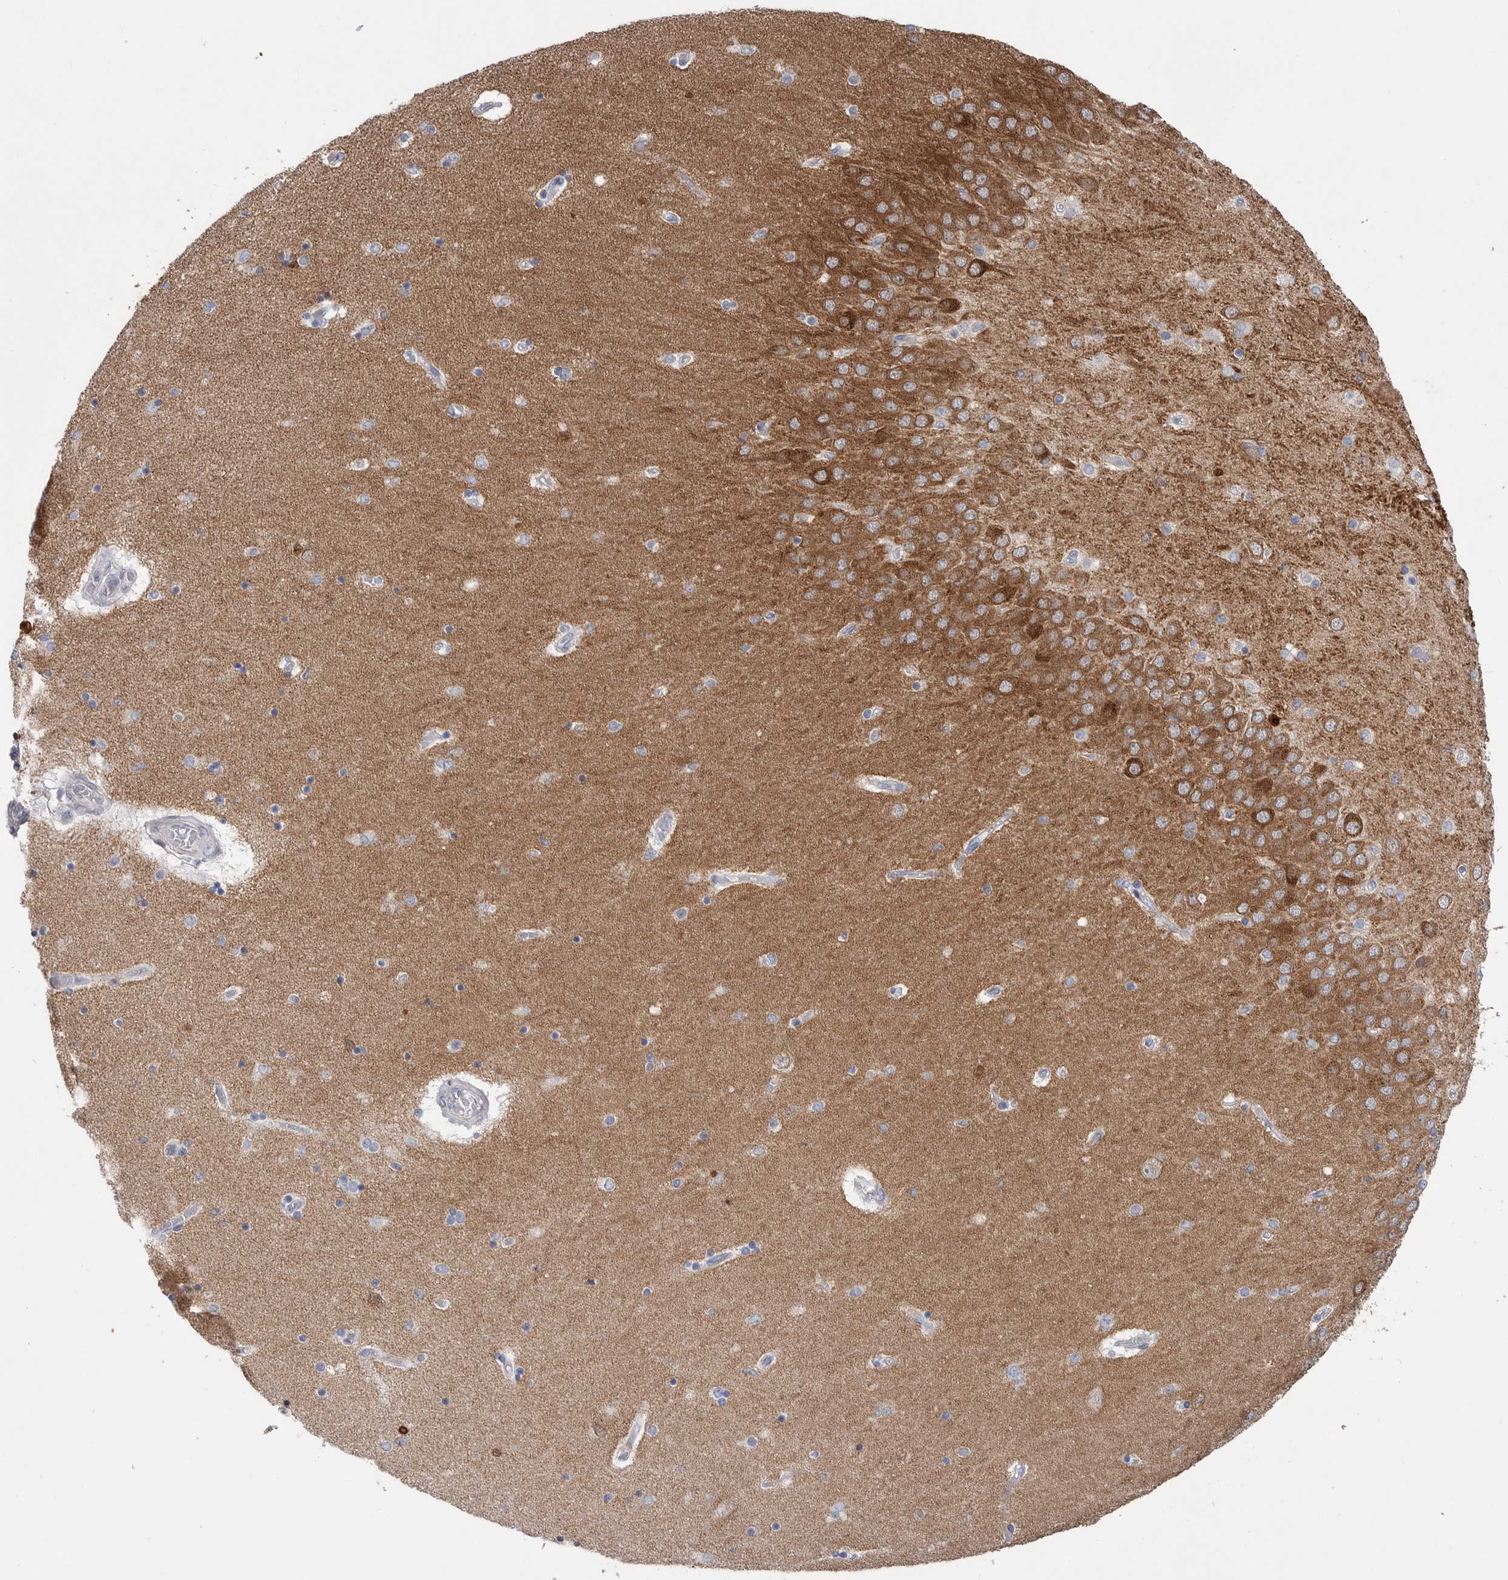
{"staining": {"intensity": "negative", "quantity": "none", "location": "none"}, "tissue": "hippocampus", "cell_type": "Glial cells", "image_type": "normal", "snomed": [{"axis": "morphology", "description": "Normal tissue, NOS"}, {"axis": "topography", "description": "Hippocampus"}], "caption": "Immunohistochemistry (IHC) of unremarkable human hippocampus demonstrates no expression in glial cells.", "gene": "CAMK2B", "patient": {"sex": "female", "age": 54}}